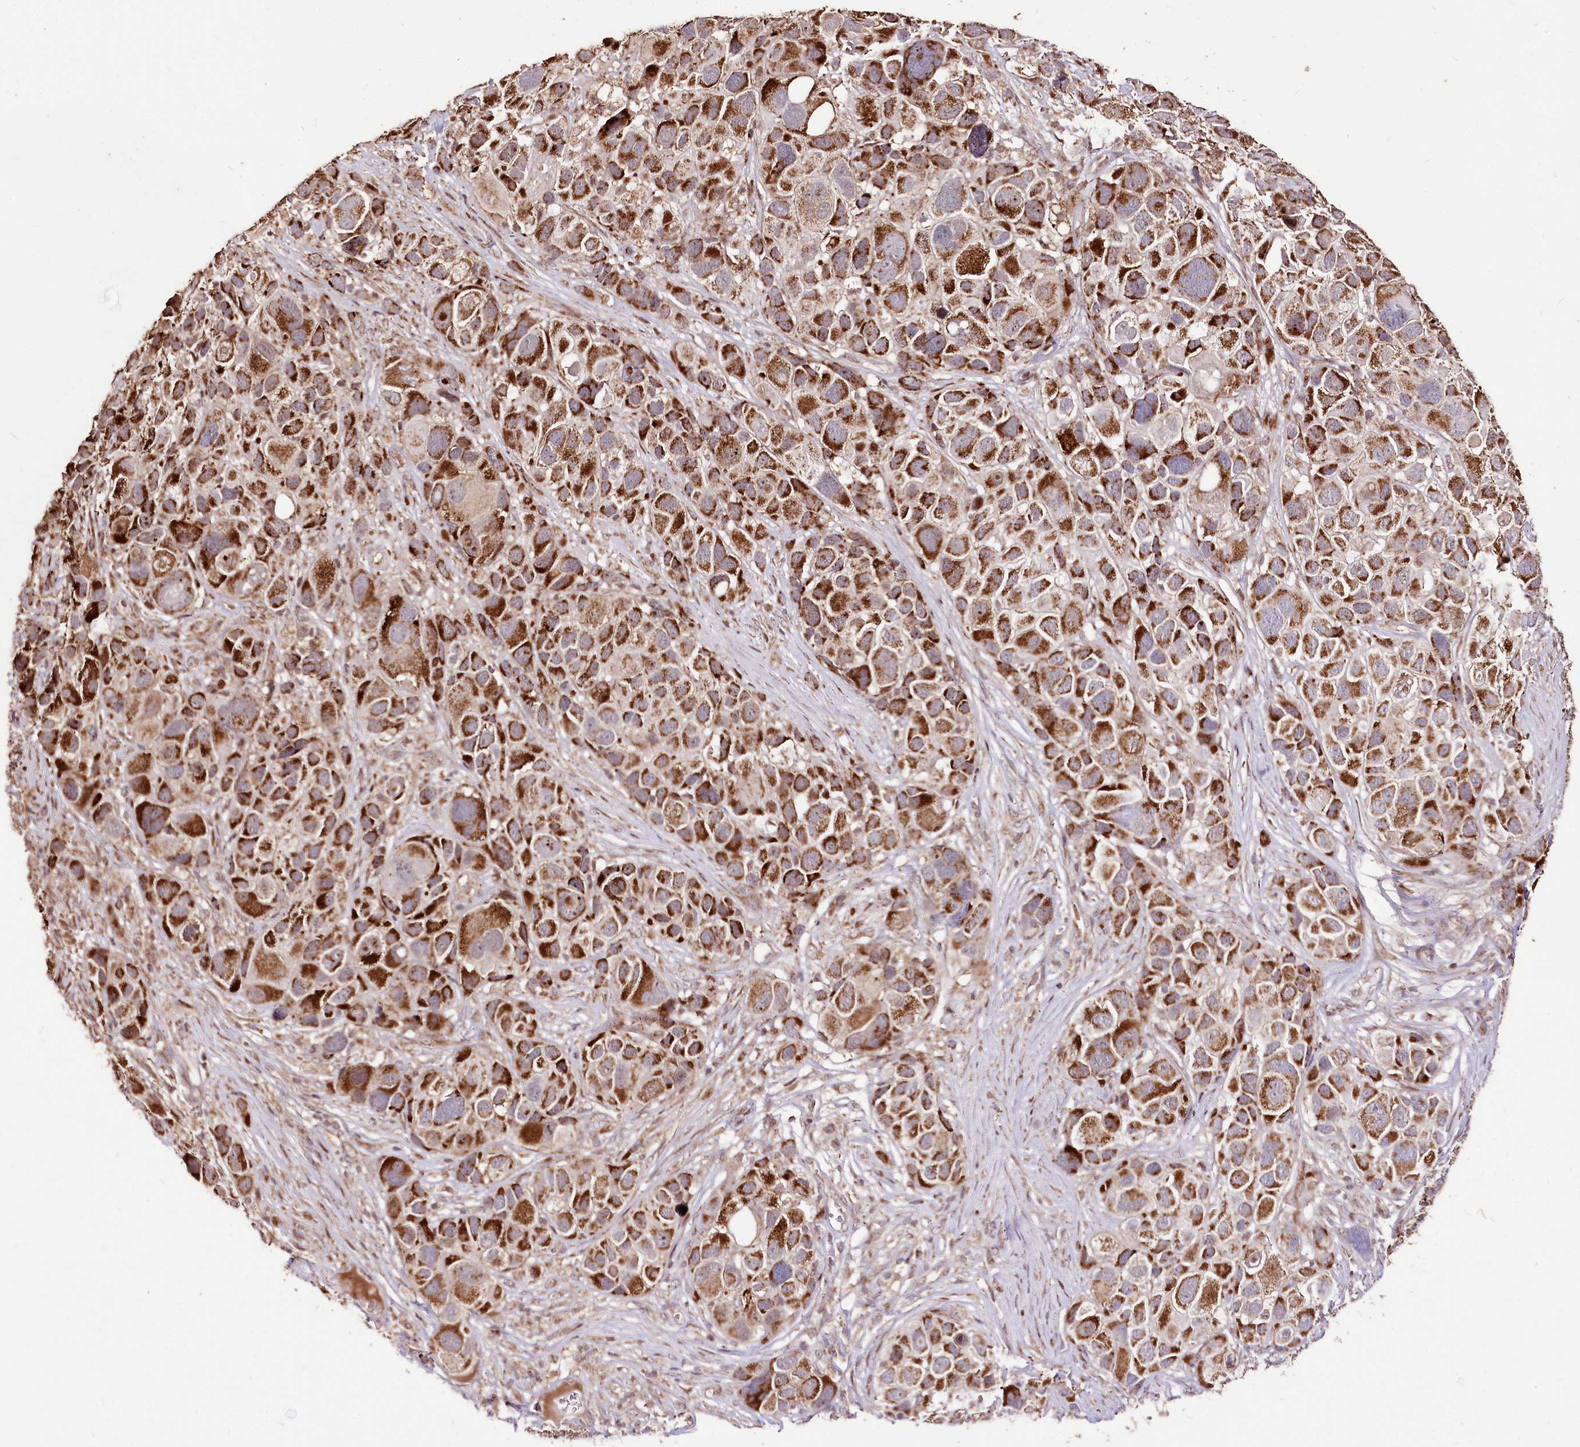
{"staining": {"intensity": "strong", "quantity": ">75%", "location": "cytoplasmic/membranous"}, "tissue": "melanoma", "cell_type": "Tumor cells", "image_type": "cancer", "snomed": [{"axis": "morphology", "description": "Malignant melanoma, NOS"}, {"axis": "topography", "description": "Skin of trunk"}], "caption": "Melanoma stained with a brown dye shows strong cytoplasmic/membranous positive expression in about >75% of tumor cells.", "gene": "CARD19", "patient": {"sex": "male", "age": 71}}